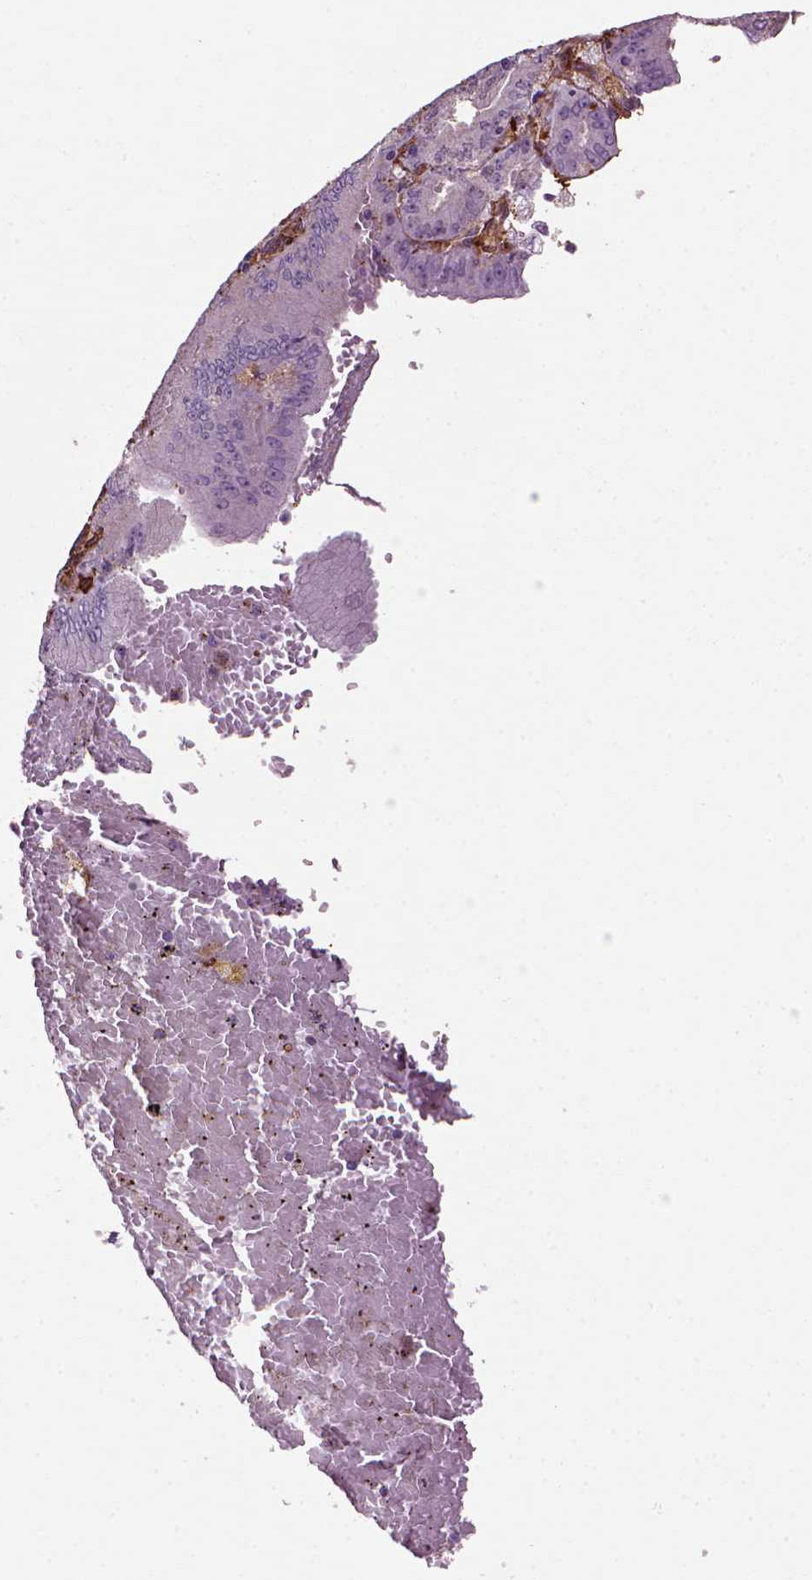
{"staining": {"intensity": "negative", "quantity": "none", "location": "none"}, "tissue": "endometrial cancer", "cell_type": "Tumor cells", "image_type": "cancer", "snomed": [{"axis": "morphology", "description": "Adenocarcinoma, NOS"}, {"axis": "topography", "description": "Endometrium"}], "caption": "DAB (3,3'-diaminobenzidine) immunohistochemical staining of endometrial cancer exhibits no significant positivity in tumor cells. (DAB IHC visualized using brightfield microscopy, high magnification).", "gene": "MARCKS", "patient": {"sex": "female", "age": 66}}